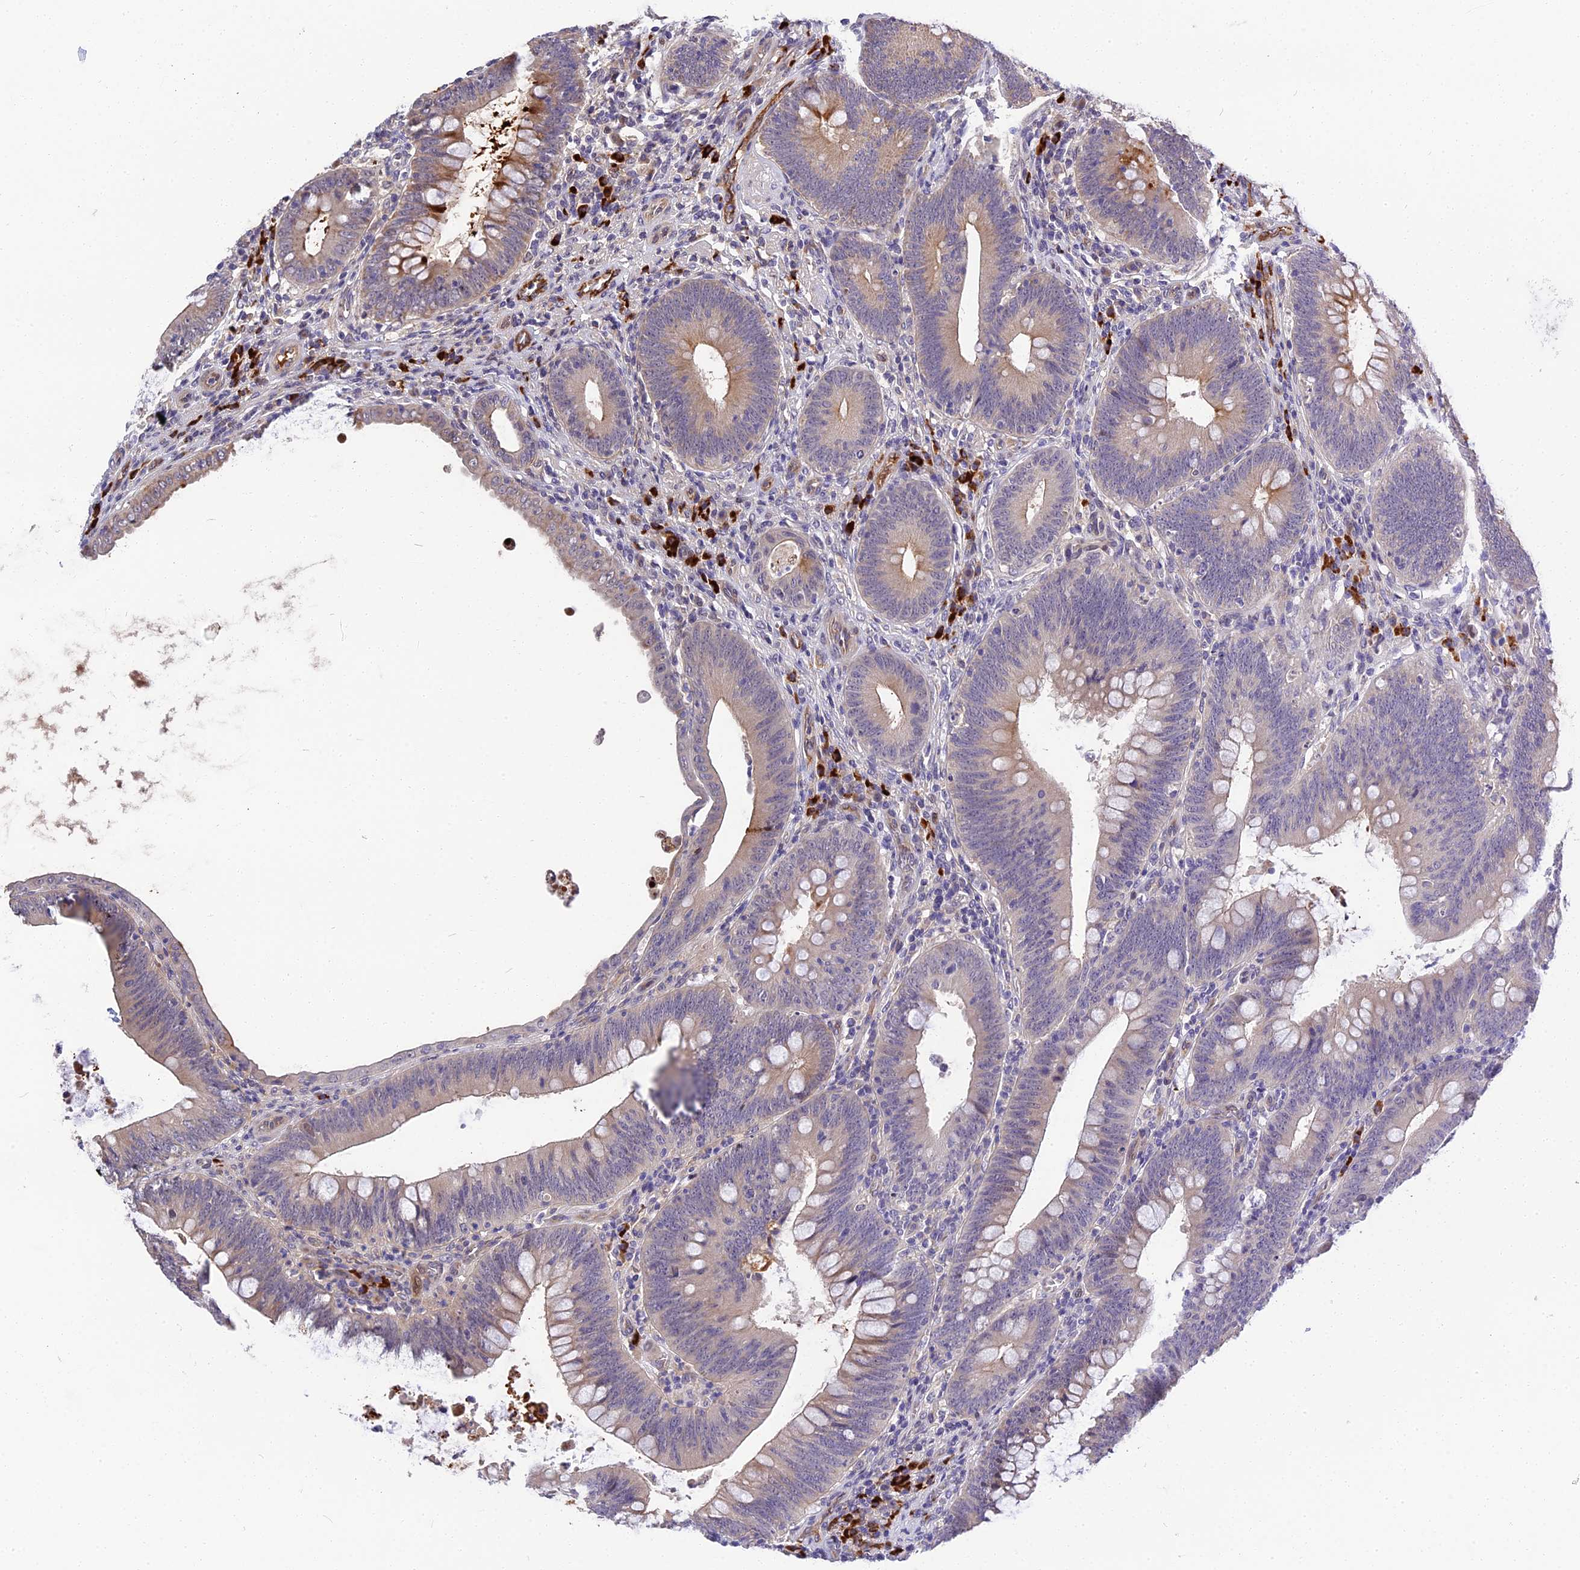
{"staining": {"intensity": "moderate", "quantity": "<25%", "location": "cytoplasmic/membranous"}, "tissue": "colorectal cancer", "cell_type": "Tumor cells", "image_type": "cancer", "snomed": [{"axis": "morphology", "description": "Normal tissue, NOS"}, {"axis": "topography", "description": "Colon"}], "caption": "Human colorectal cancer stained with a protein marker reveals moderate staining in tumor cells.", "gene": "MFSD2A", "patient": {"sex": "female", "age": 82}}